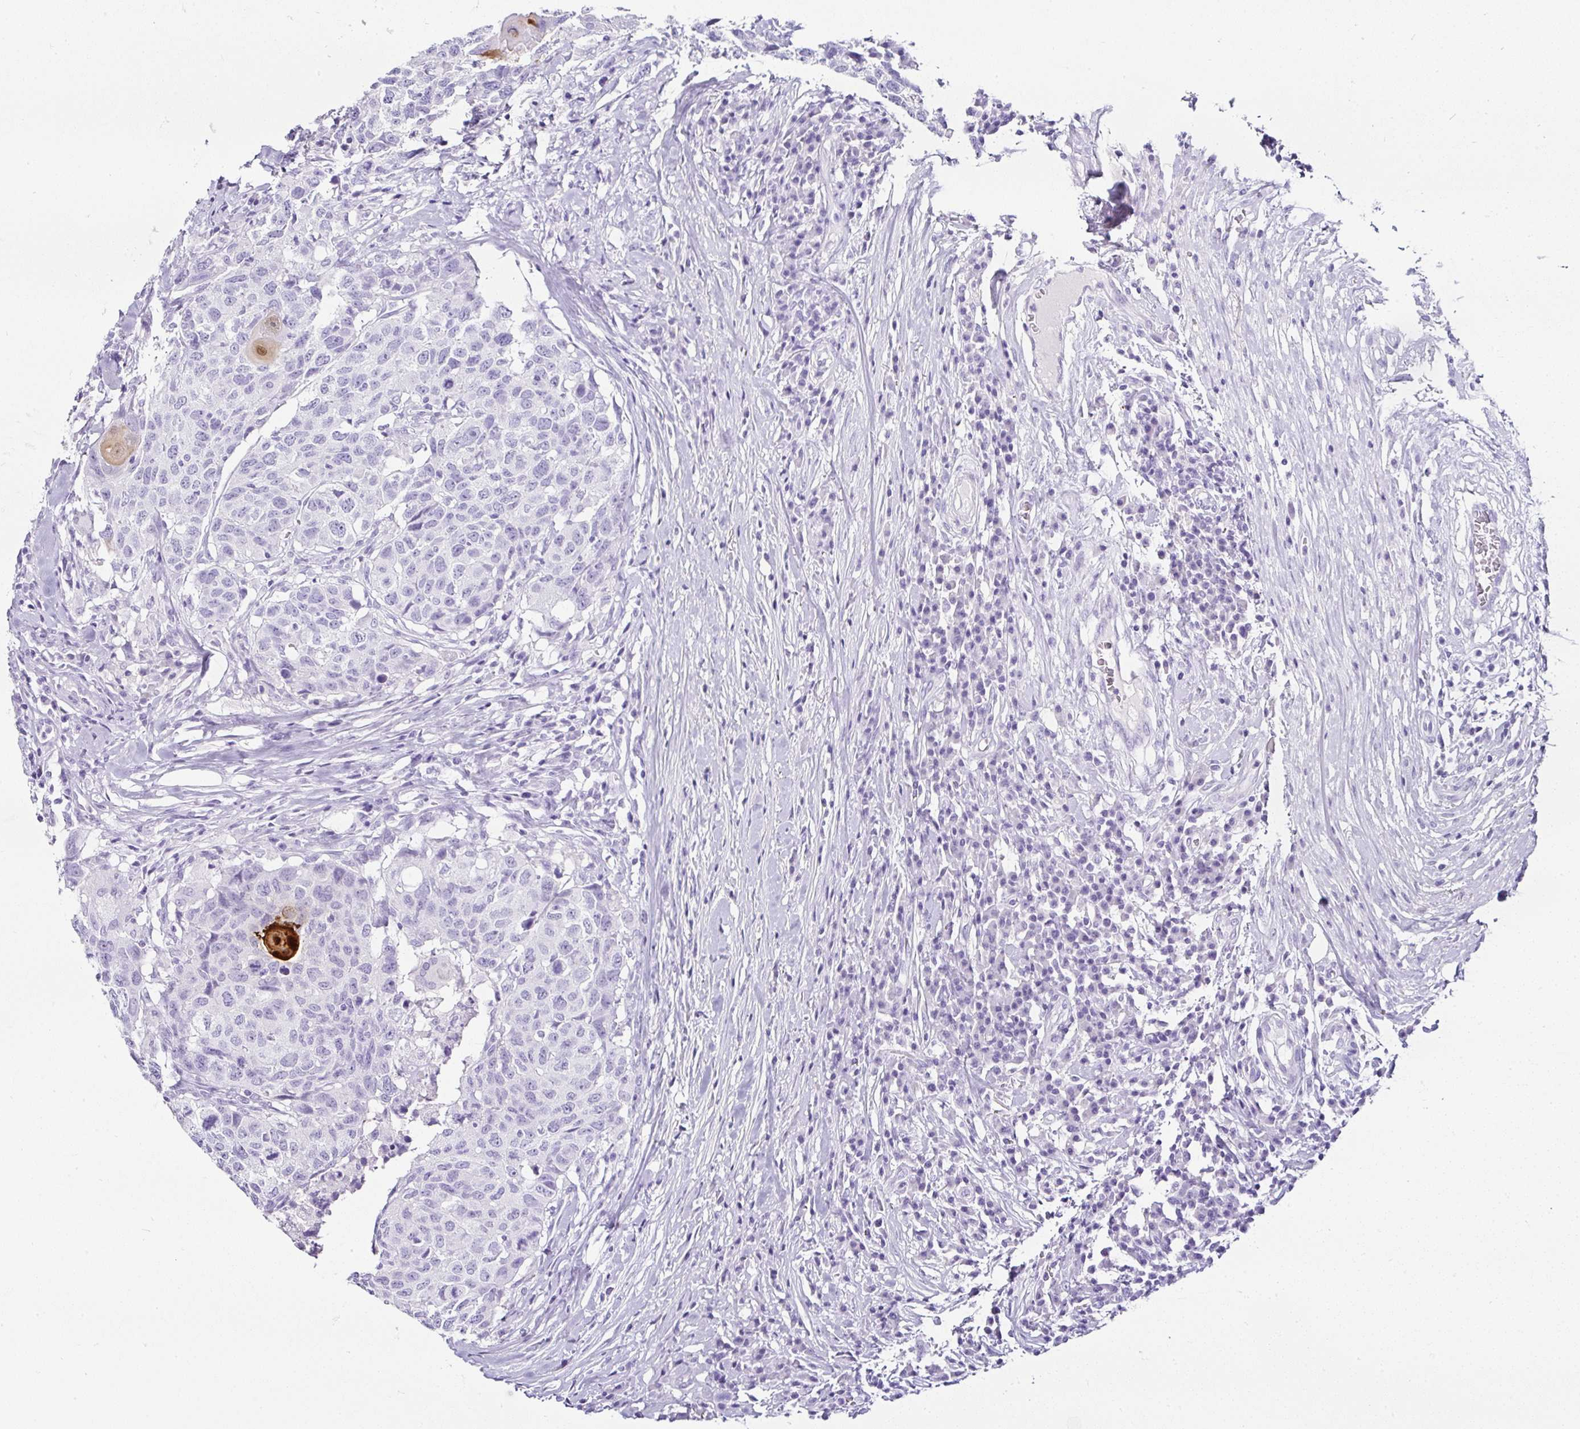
{"staining": {"intensity": "negative", "quantity": "none", "location": "none"}, "tissue": "head and neck cancer", "cell_type": "Tumor cells", "image_type": "cancer", "snomed": [{"axis": "morphology", "description": "Normal tissue, NOS"}, {"axis": "morphology", "description": "Squamous cell carcinoma, NOS"}, {"axis": "topography", "description": "Skeletal muscle"}, {"axis": "topography", "description": "Vascular tissue"}, {"axis": "topography", "description": "Peripheral nerve tissue"}, {"axis": "topography", "description": "Head-Neck"}], "caption": "This is an immunohistochemistry photomicrograph of human head and neck cancer. There is no positivity in tumor cells.", "gene": "SERPINB3", "patient": {"sex": "male", "age": 66}}